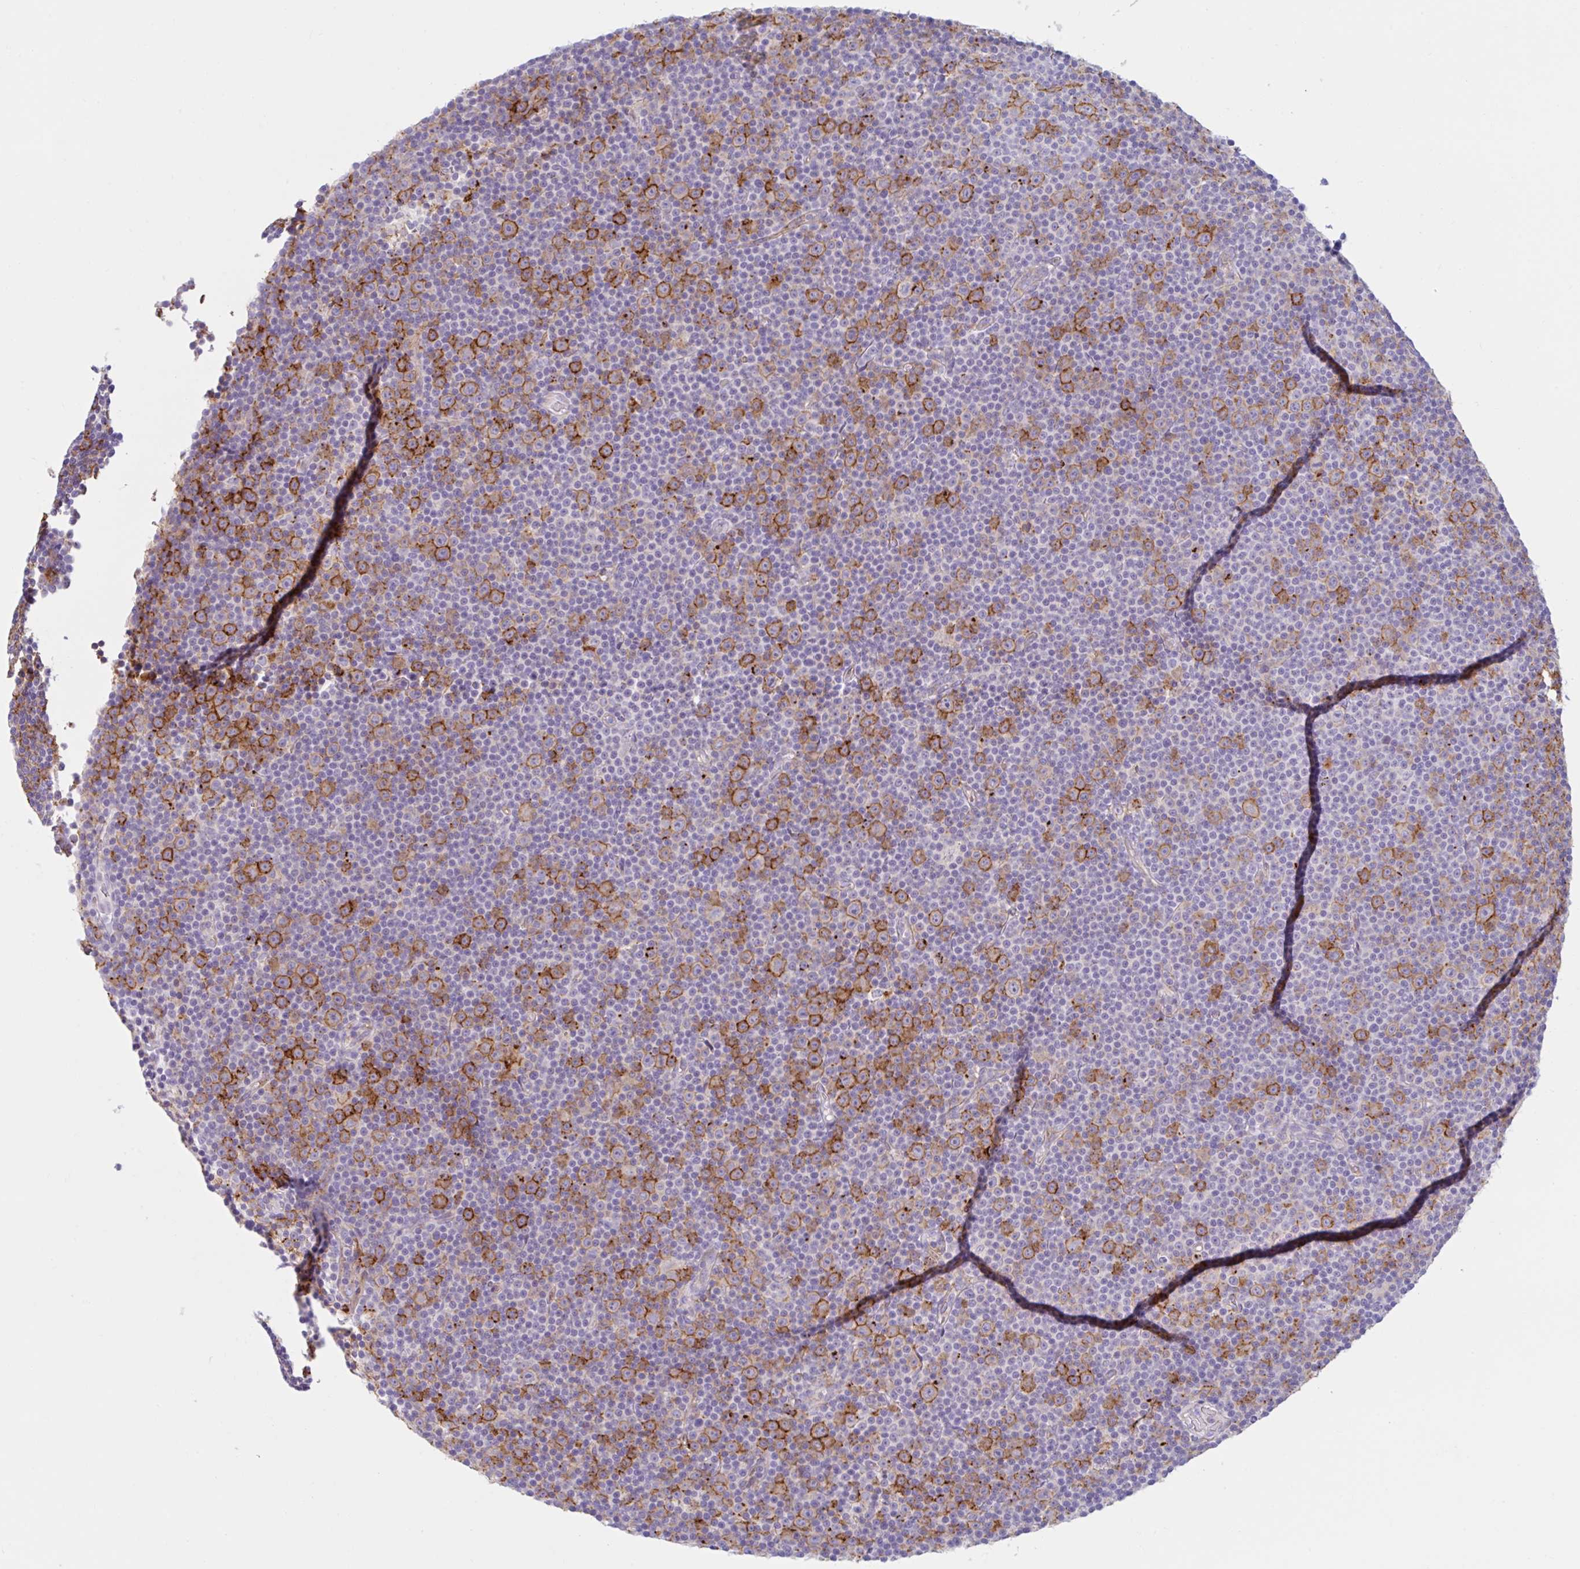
{"staining": {"intensity": "negative", "quantity": "none", "location": "none"}, "tissue": "lymphoma", "cell_type": "Tumor cells", "image_type": "cancer", "snomed": [{"axis": "morphology", "description": "Malignant lymphoma, non-Hodgkin's type, Low grade"}, {"axis": "topography", "description": "Lymph node"}], "caption": "An image of lymphoma stained for a protein displays no brown staining in tumor cells. Brightfield microscopy of immunohistochemistry stained with DAB (brown) and hematoxylin (blue), captured at high magnification.", "gene": "CEP120", "patient": {"sex": "female", "age": 67}}